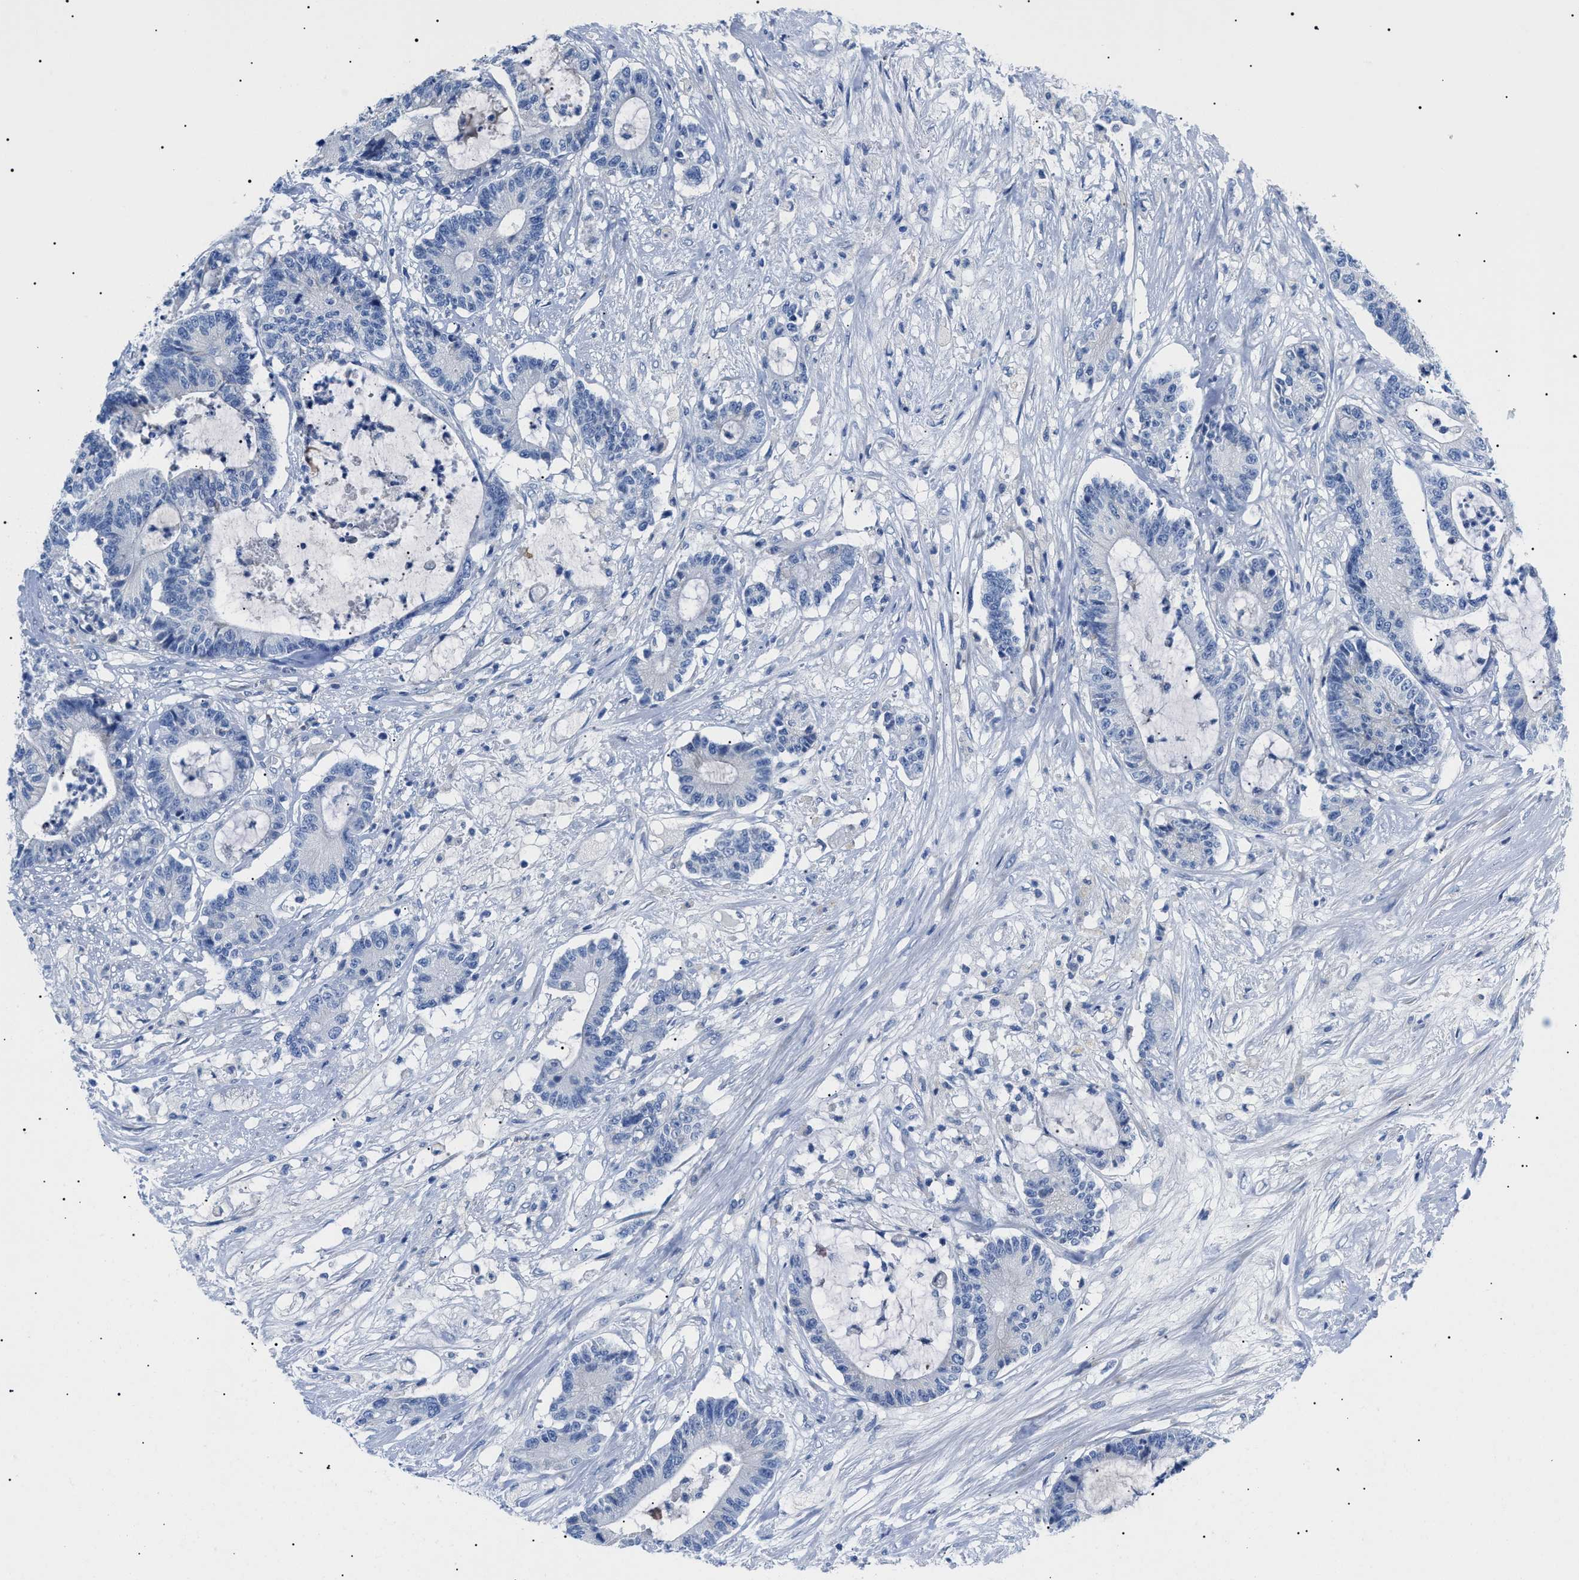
{"staining": {"intensity": "negative", "quantity": "none", "location": "none"}, "tissue": "colorectal cancer", "cell_type": "Tumor cells", "image_type": "cancer", "snomed": [{"axis": "morphology", "description": "Adenocarcinoma, NOS"}, {"axis": "topography", "description": "Colon"}], "caption": "The histopathology image displays no significant expression in tumor cells of adenocarcinoma (colorectal).", "gene": "ACKR1", "patient": {"sex": "female", "age": 84}}